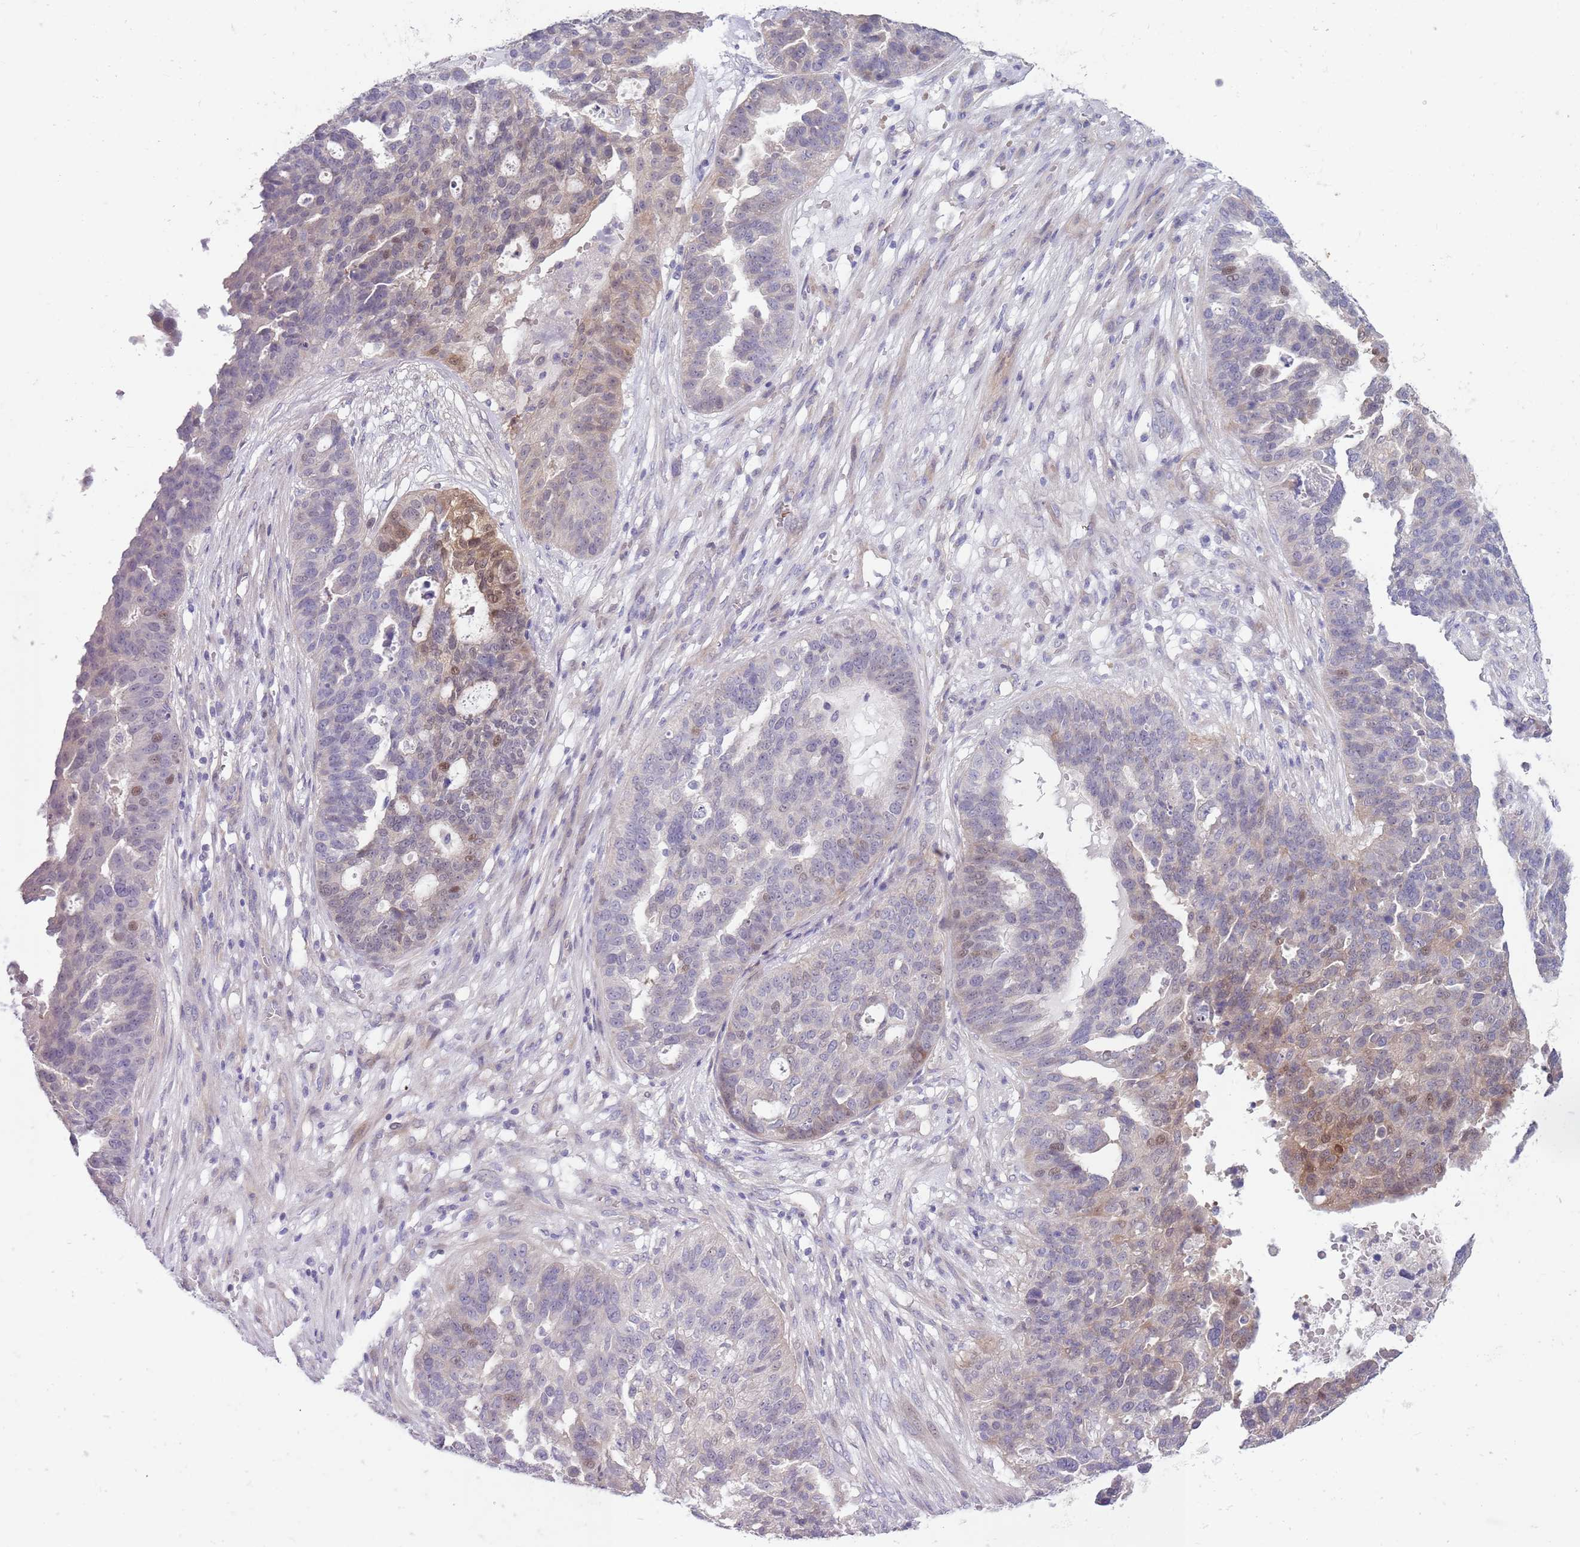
{"staining": {"intensity": "moderate", "quantity": "<25%", "location": "cytoplasmic/membranous,nuclear"}, "tissue": "ovarian cancer", "cell_type": "Tumor cells", "image_type": "cancer", "snomed": [{"axis": "morphology", "description": "Cystadenocarcinoma, serous, NOS"}, {"axis": "topography", "description": "Ovary"}], "caption": "Brown immunohistochemical staining in ovarian serous cystadenocarcinoma shows moderate cytoplasmic/membranous and nuclear expression in approximately <25% of tumor cells.", "gene": "ZNF14", "patient": {"sex": "female", "age": 59}}